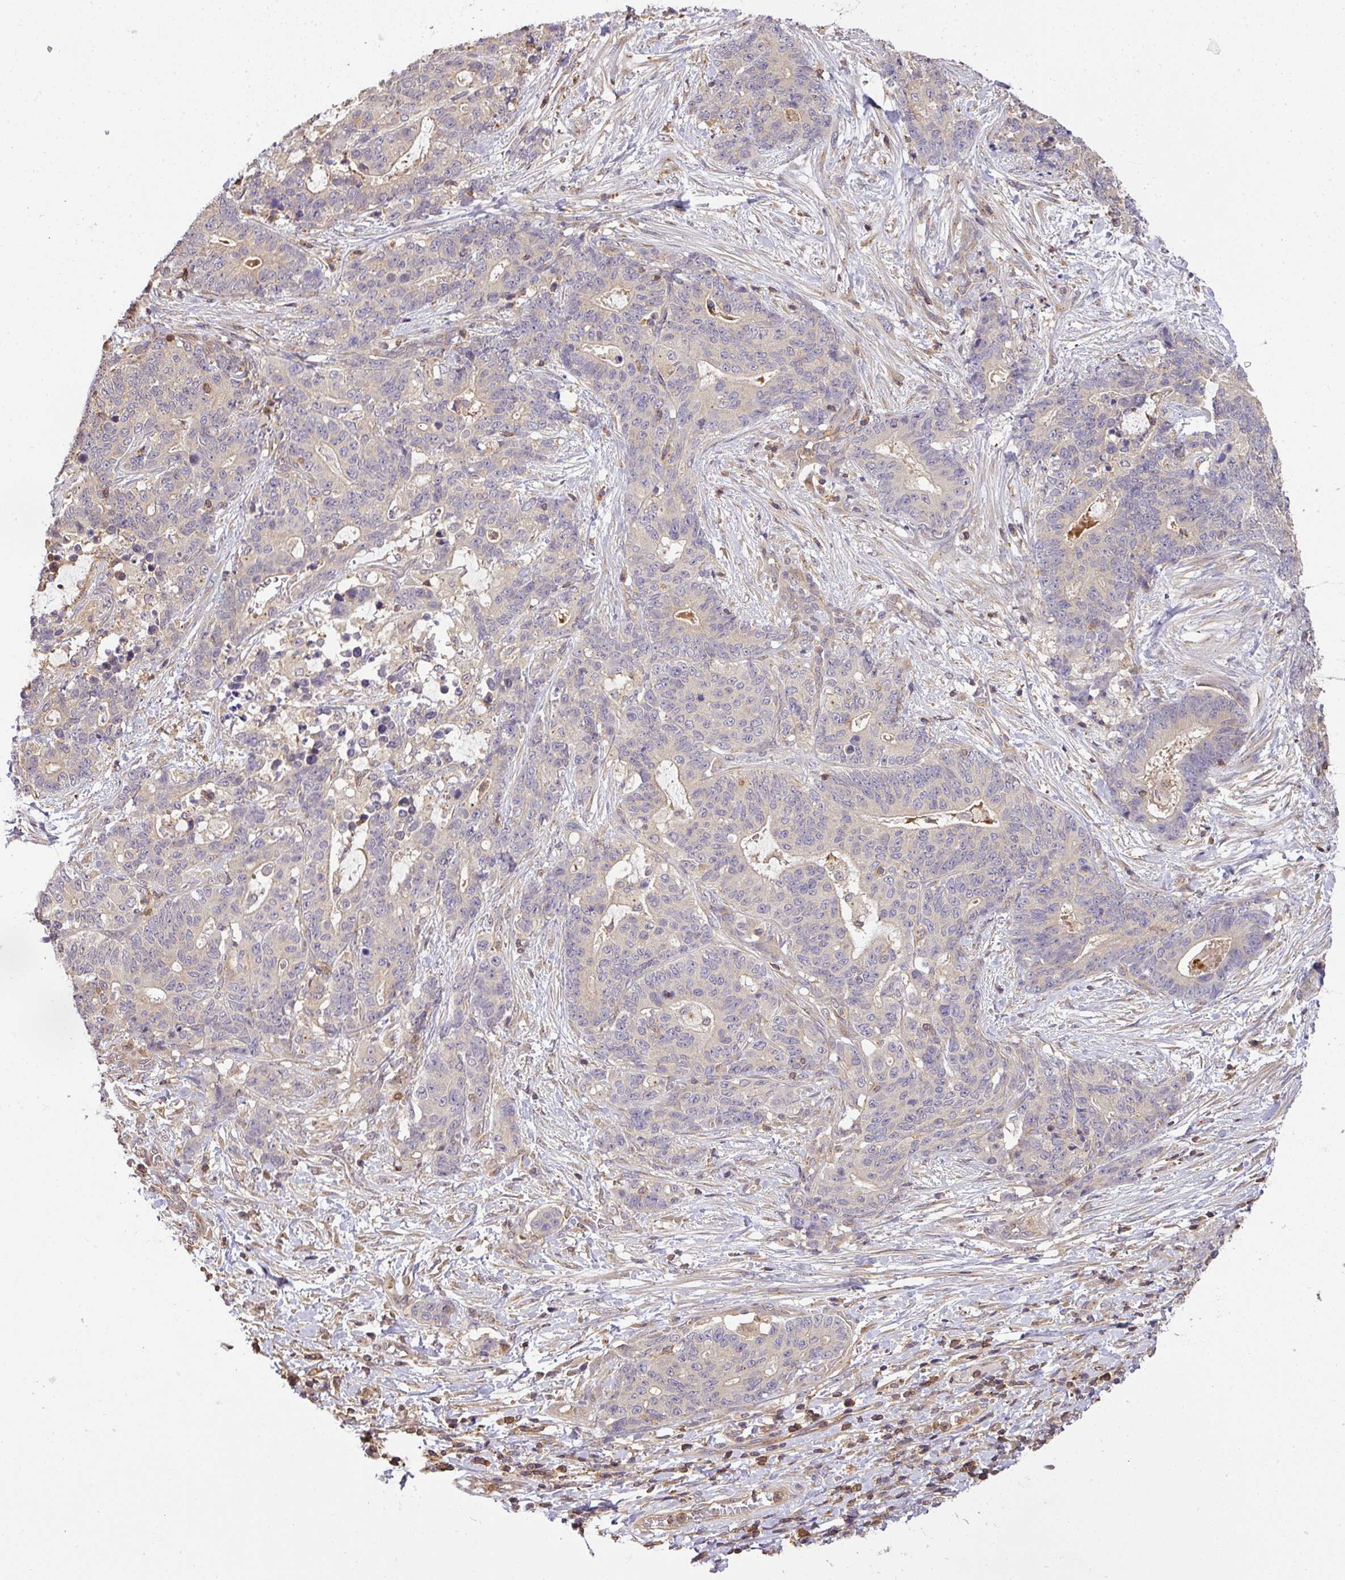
{"staining": {"intensity": "negative", "quantity": "none", "location": "none"}, "tissue": "stomach cancer", "cell_type": "Tumor cells", "image_type": "cancer", "snomed": [{"axis": "morphology", "description": "Normal tissue, NOS"}, {"axis": "morphology", "description": "Adenocarcinoma, NOS"}, {"axis": "topography", "description": "Stomach"}], "caption": "A photomicrograph of human stomach adenocarcinoma is negative for staining in tumor cells. The staining was performed using DAB to visualize the protein expression in brown, while the nuclei were stained in blue with hematoxylin (Magnification: 20x).", "gene": "TCL1B", "patient": {"sex": "female", "age": 64}}